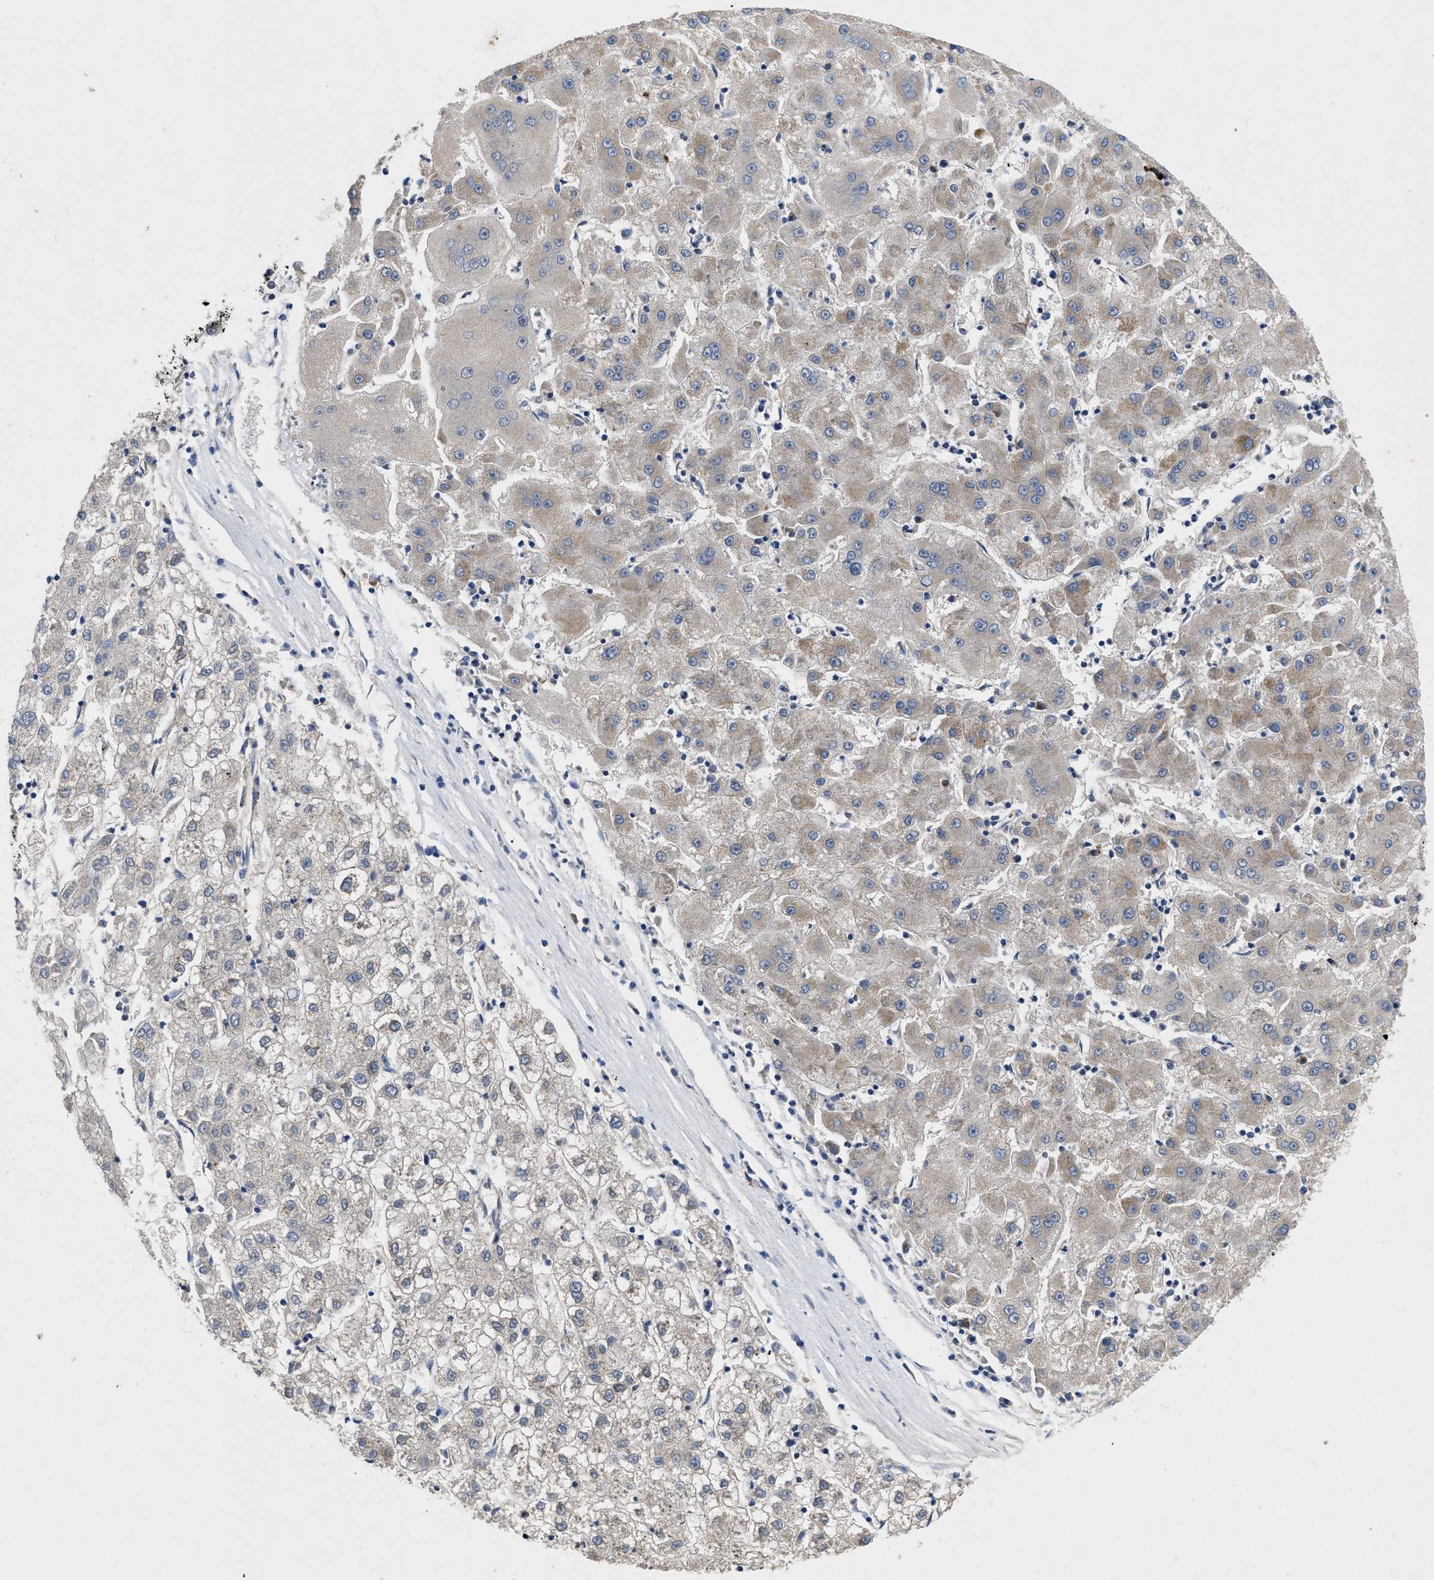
{"staining": {"intensity": "negative", "quantity": "none", "location": "none"}, "tissue": "liver cancer", "cell_type": "Tumor cells", "image_type": "cancer", "snomed": [{"axis": "morphology", "description": "Carcinoma, Hepatocellular, NOS"}, {"axis": "topography", "description": "Liver"}], "caption": "This image is of liver cancer (hepatocellular carcinoma) stained with IHC to label a protein in brown with the nuclei are counter-stained blue. There is no expression in tumor cells. (DAB immunohistochemistry with hematoxylin counter stain).", "gene": "HSPA12B", "patient": {"sex": "male", "age": 72}}